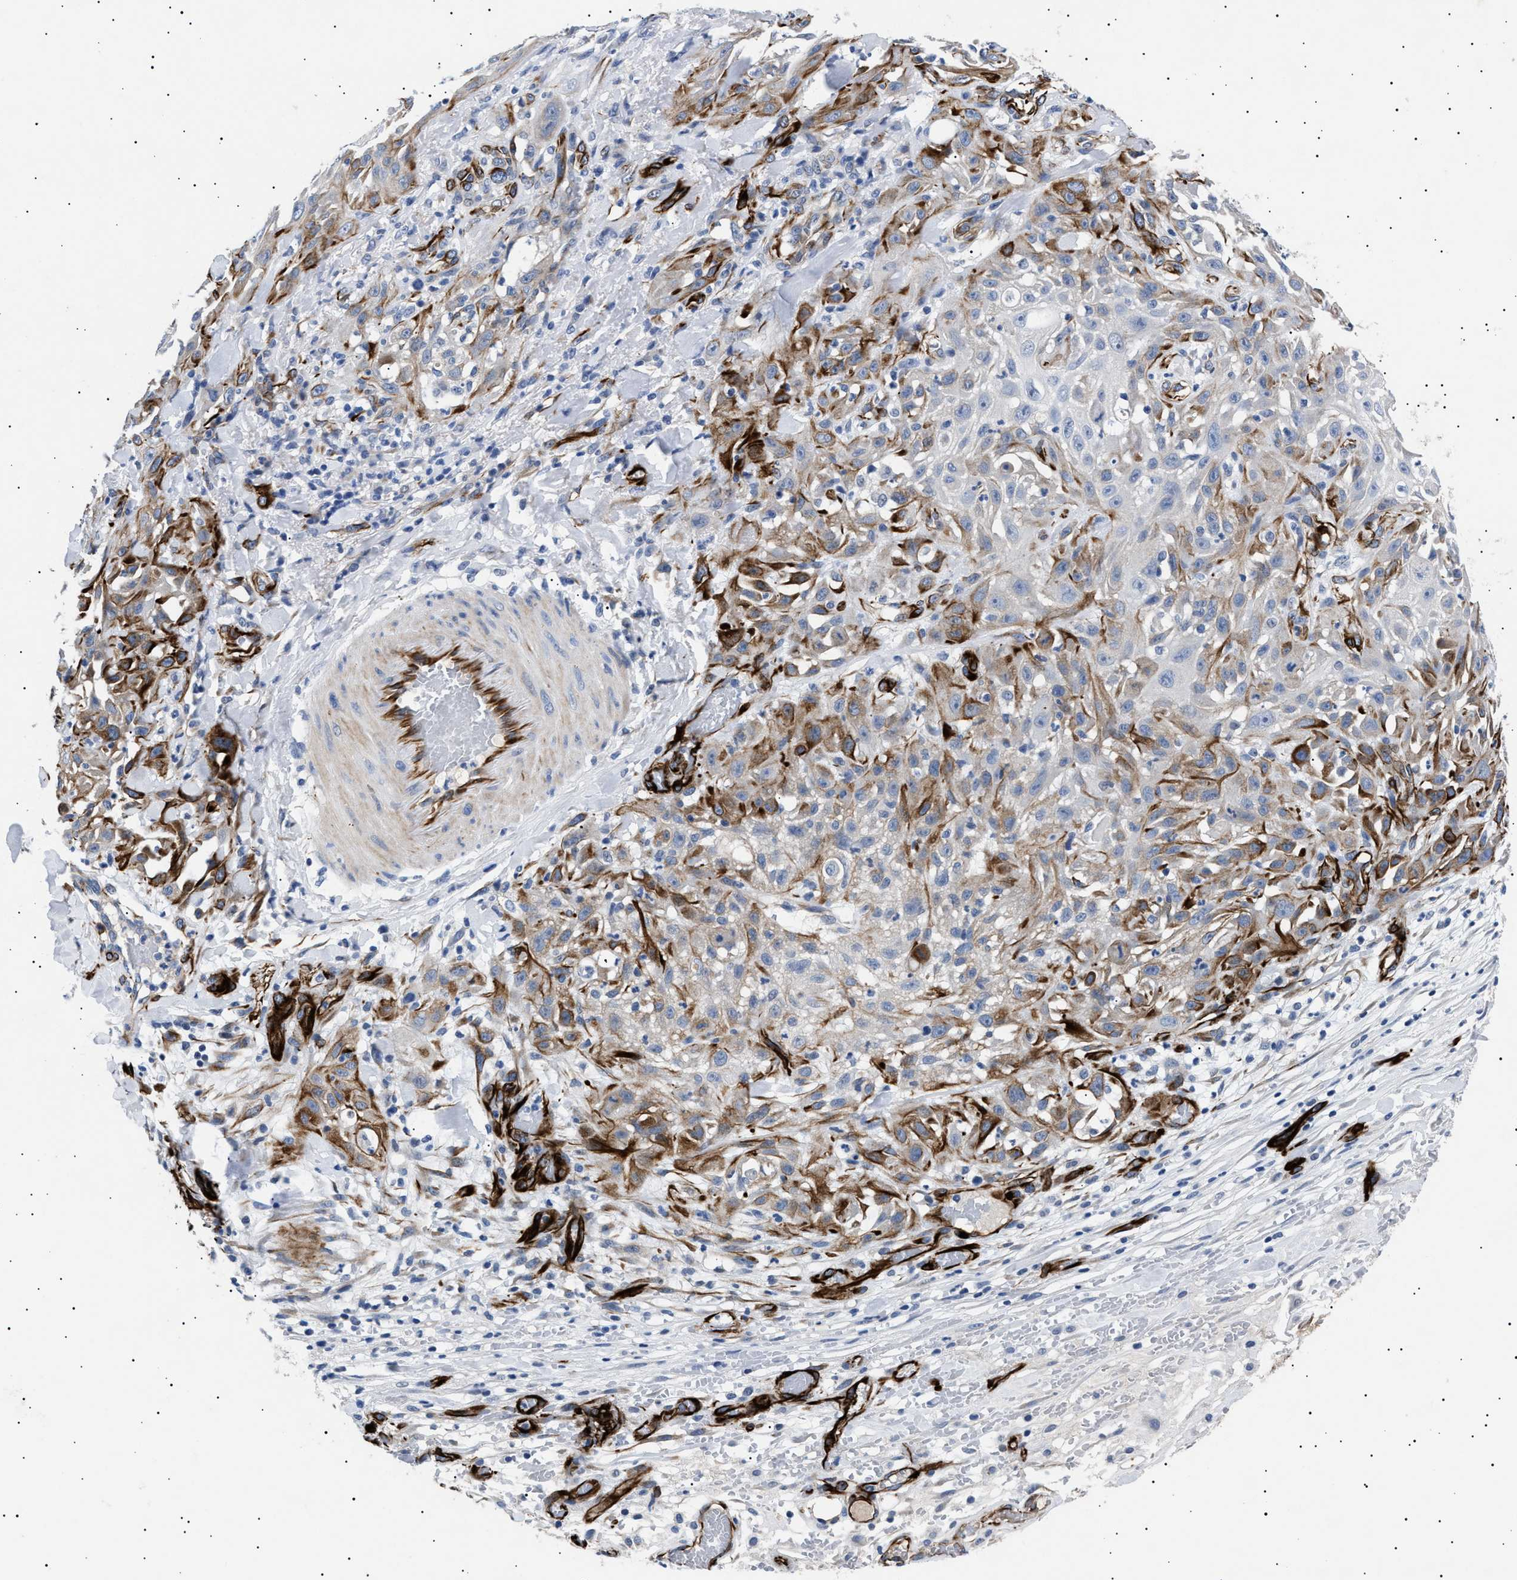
{"staining": {"intensity": "moderate", "quantity": "<25%", "location": "cytoplasmic/membranous"}, "tissue": "skin cancer", "cell_type": "Tumor cells", "image_type": "cancer", "snomed": [{"axis": "morphology", "description": "Squamous cell carcinoma, NOS"}, {"axis": "topography", "description": "Skin"}], "caption": "Moderate cytoplasmic/membranous expression for a protein is seen in about <25% of tumor cells of skin squamous cell carcinoma using immunohistochemistry.", "gene": "OLFML2A", "patient": {"sex": "male", "age": 75}}